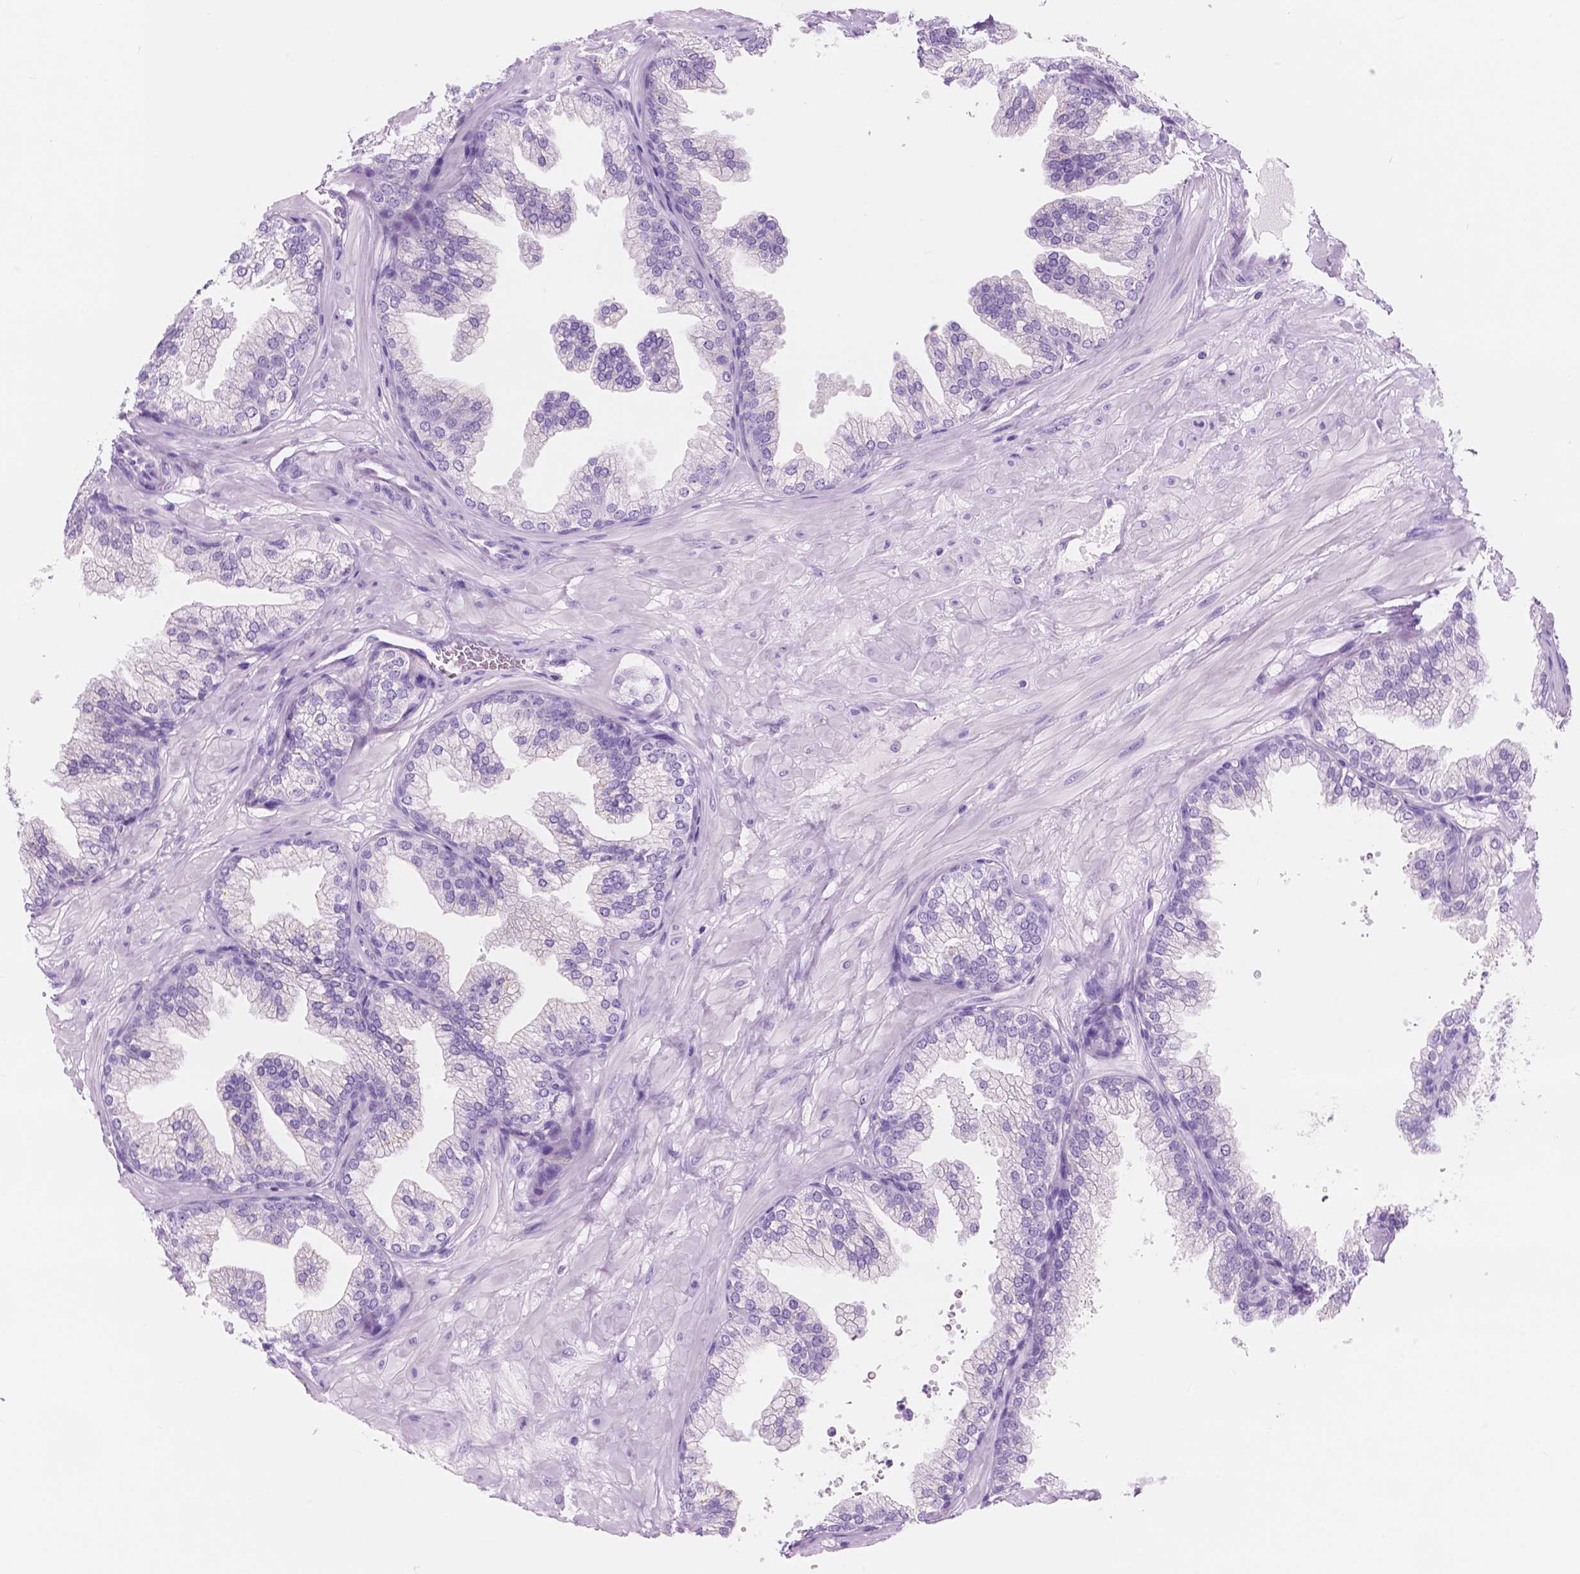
{"staining": {"intensity": "negative", "quantity": "none", "location": "none"}, "tissue": "prostate", "cell_type": "Glandular cells", "image_type": "normal", "snomed": [{"axis": "morphology", "description": "Normal tissue, NOS"}, {"axis": "topography", "description": "Prostate"}], "caption": "The micrograph reveals no staining of glandular cells in benign prostate.", "gene": "CUZD1", "patient": {"sex": "male", "age": 37}}